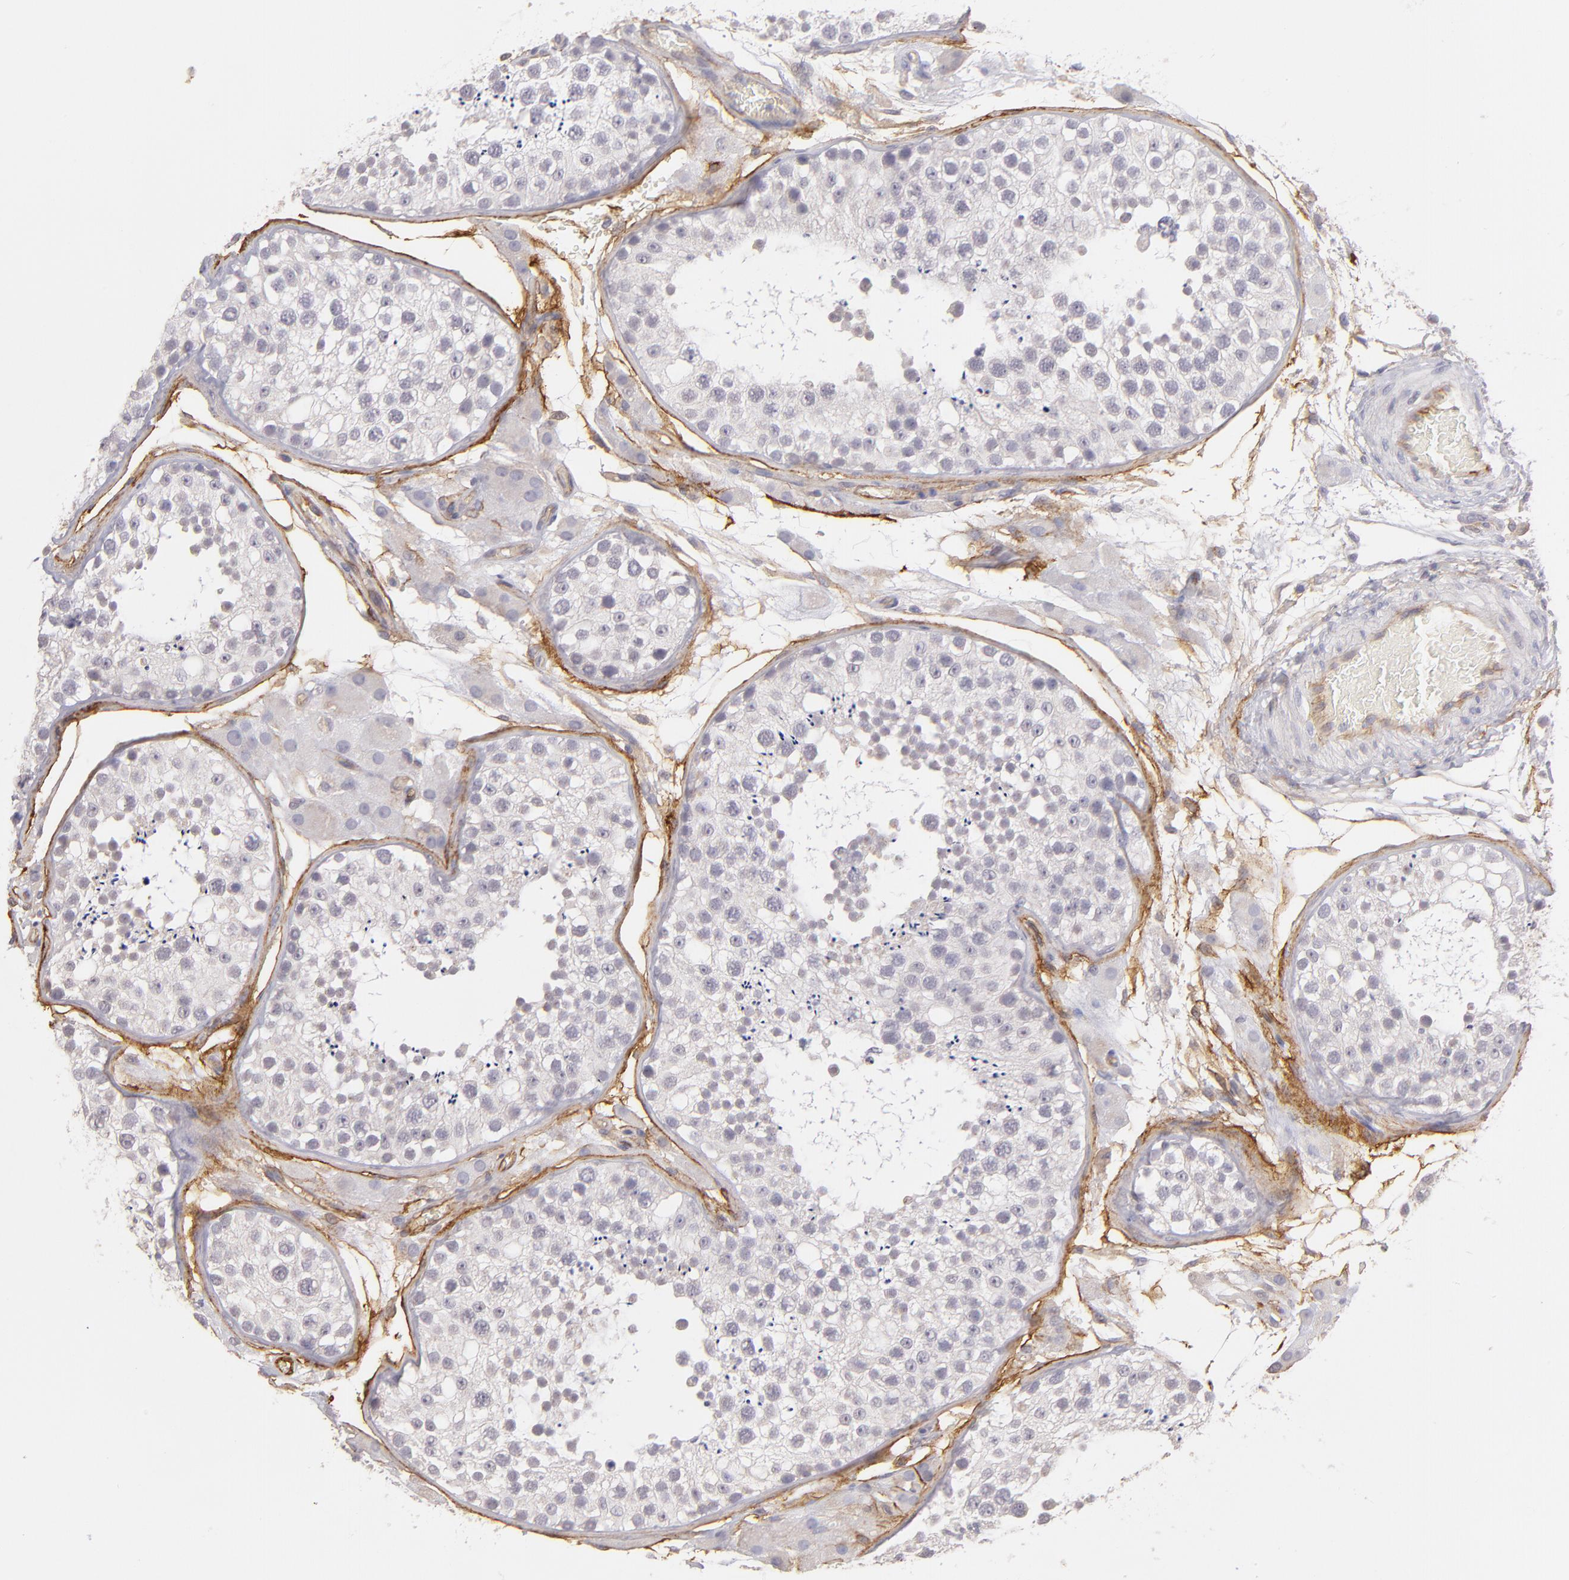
{"staining": {"intensity": "negative", "quantity": "none", "location": "none"}, "tissue": "testis", "cell_type": "Cells in seminiferous ducts", "image_type": "normal", "snomed": [{"axis": "morphology", "description": "Normal tissue, NOS"}, {"axis": "topography", "description": "Testis"}], "caption": "The photomicrograph displays no significant positivity in cells in seminiferous ducts of testis.", "gene": "THBD", "patient": {"sex": "male", "age": 26}}